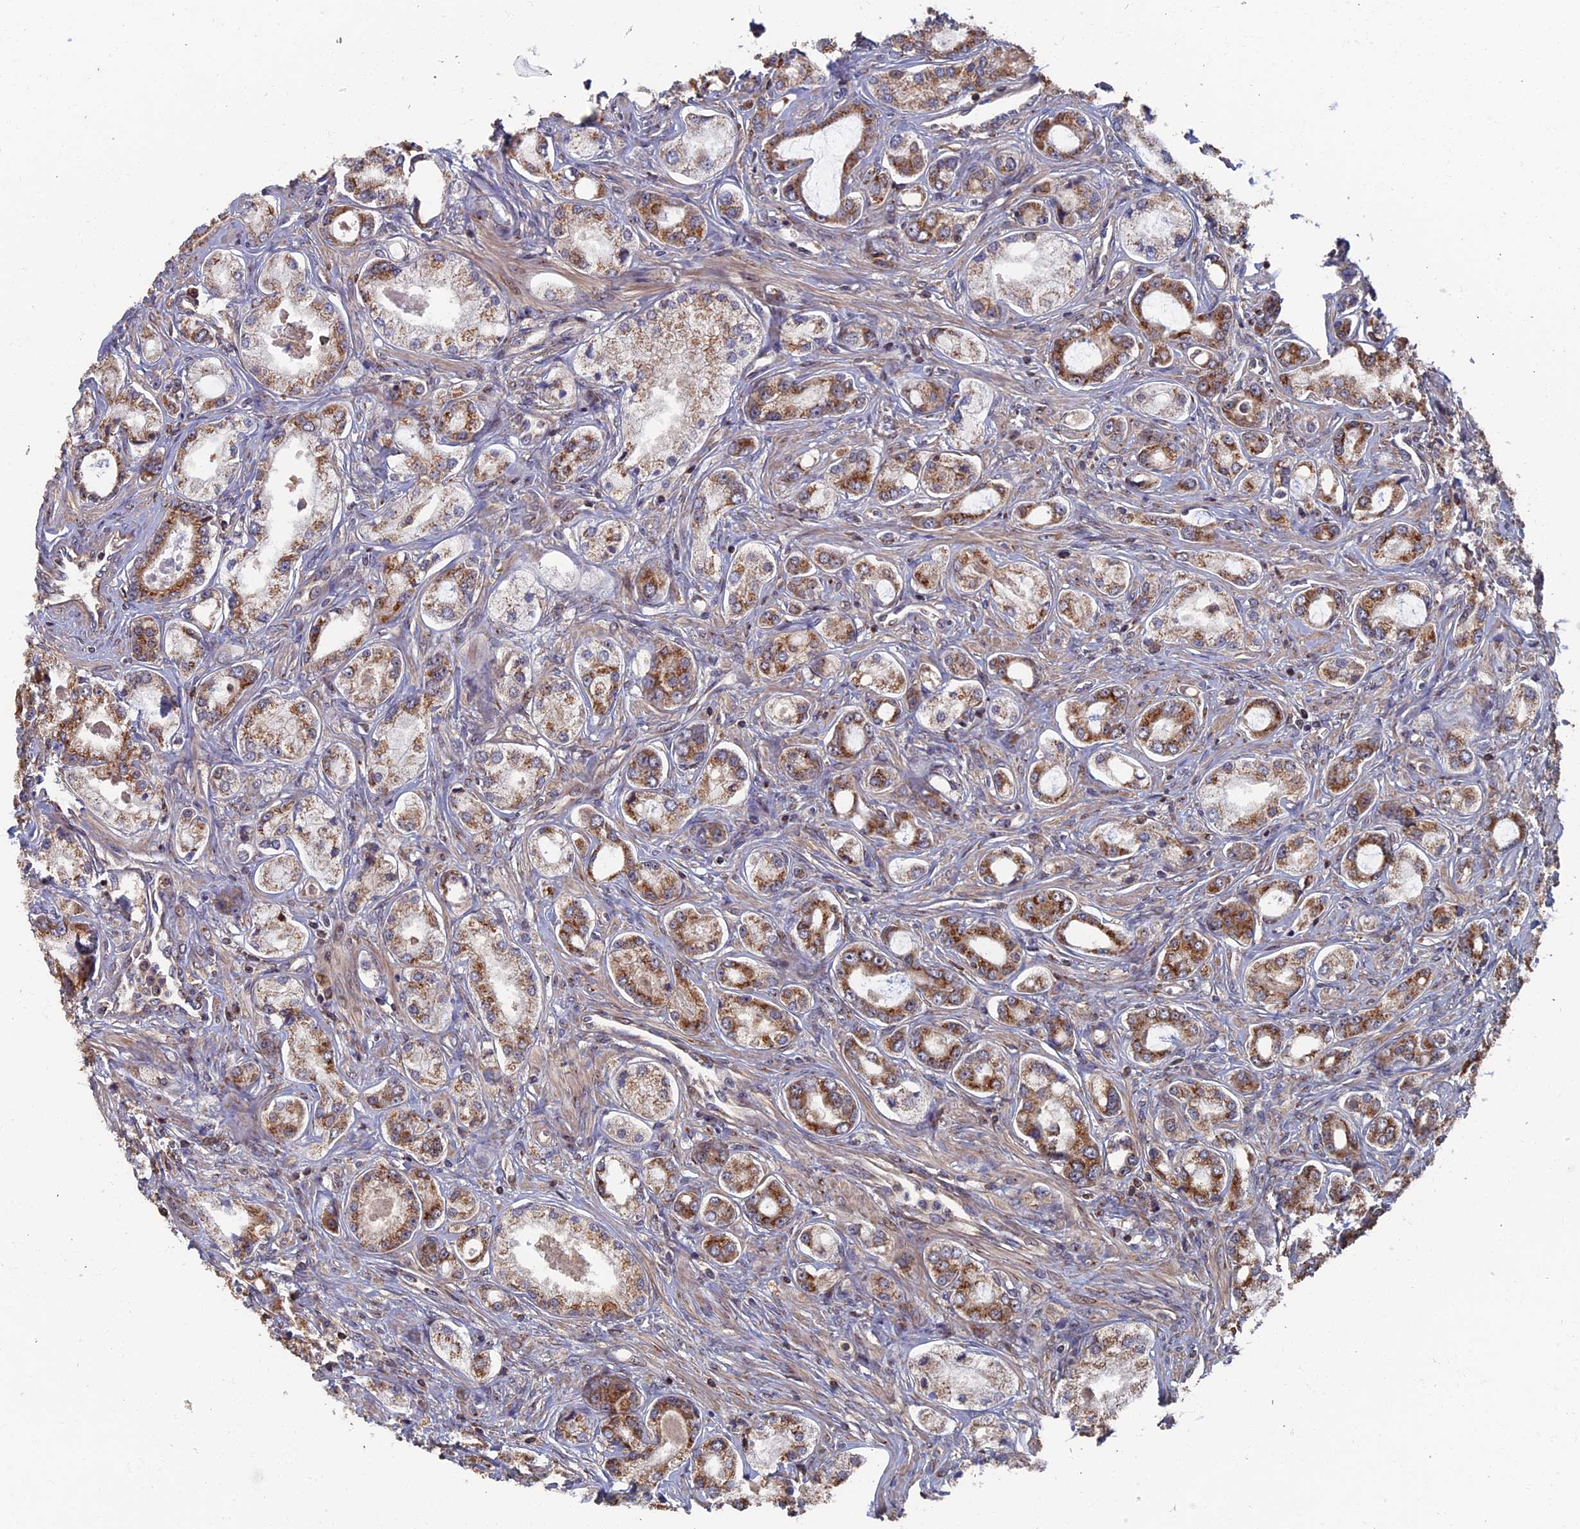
{"staining": {"intensity": "moderate", "quantity": ">75%", "location": "cytoplasmic/membranous"}, "tissue": "prostate cancer", "cell_type": "Tumor cells", "image_type": "cancer", "snomed": [{"axis": "morphology", "description": "Adenocarcinoma, Low grade"}, {"axis": "topography", "description": "Prostate"}], "caption": "A high-resolution histopathology image shows immunohistochemistry (IHC) staining of adenocarcinoma (low-grade) (prostate), which displays moderate cytoplasmic/membranous expression in about >75% of tumor cells. The protein of interest is stained brown, and the nuclei are stained in blue (DAB IHC with brightfield microscopy, high magnification).", "gene": "RASGRF1", "patient": {"sex": "male", "age": 68}}